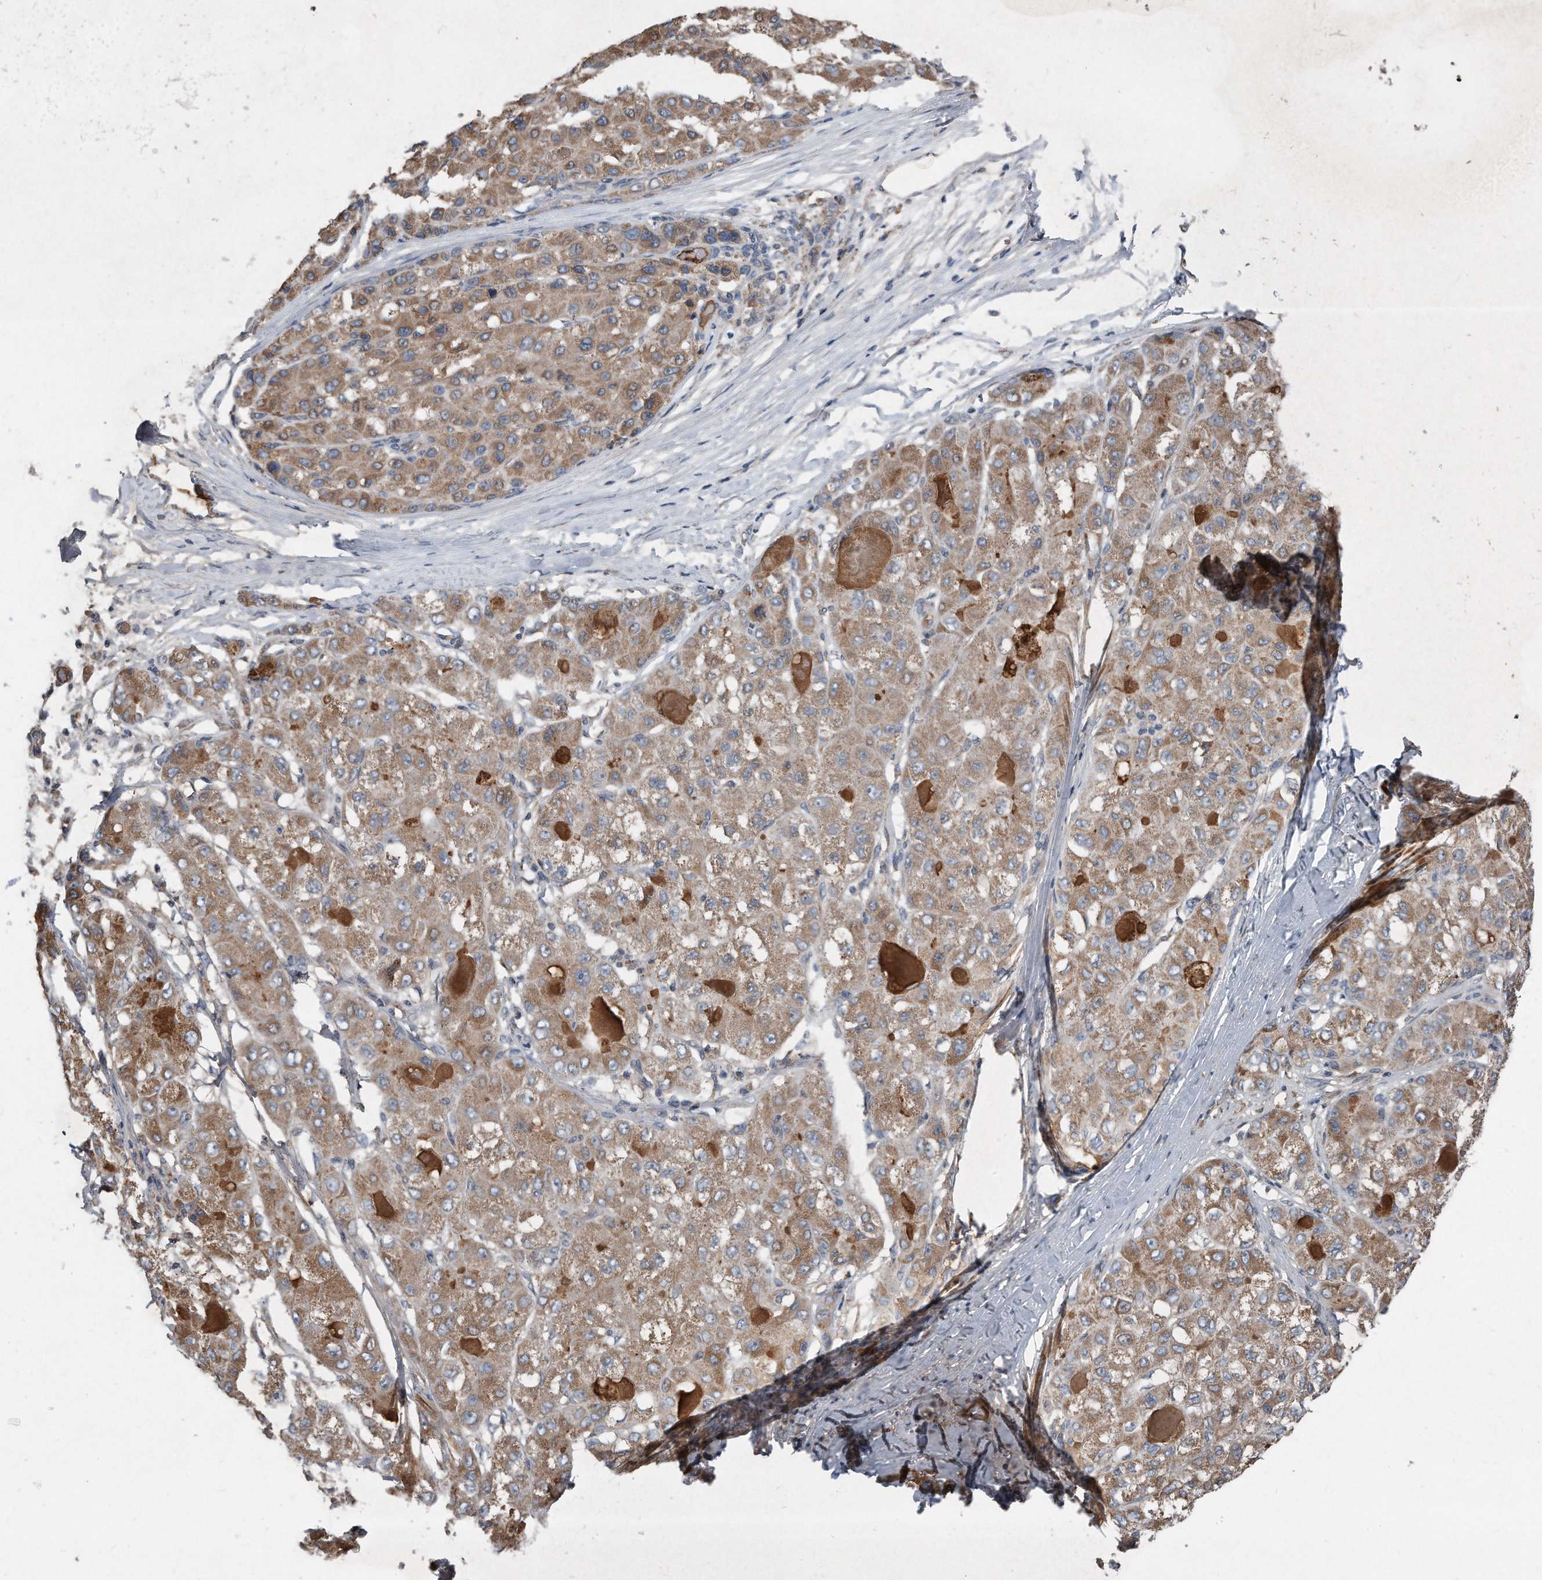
{"staining": {"intensity": "moderate", "quantity": ">75%", "location": "cytoplasmic/membranous"}, "tissue": "liver cancer", "cell_type": "Tumor cells", "image_type": "cancer", "snomed": [{"axis": "morphology", "description": "Carcinoma, Hepatocellular, NOS"}, {"axis": "topography", "description": "Liver"}], "caption": "This photomicrograph exhibits liver cancer stained with IHC to label a protein in brown. The cytoplasmic/membranous of tumor cells show moderate positivity for the protein. Nuclei are counter-stained blue.", "gene": "SDHA", "patient": {"sex": "male", "age": 80}}